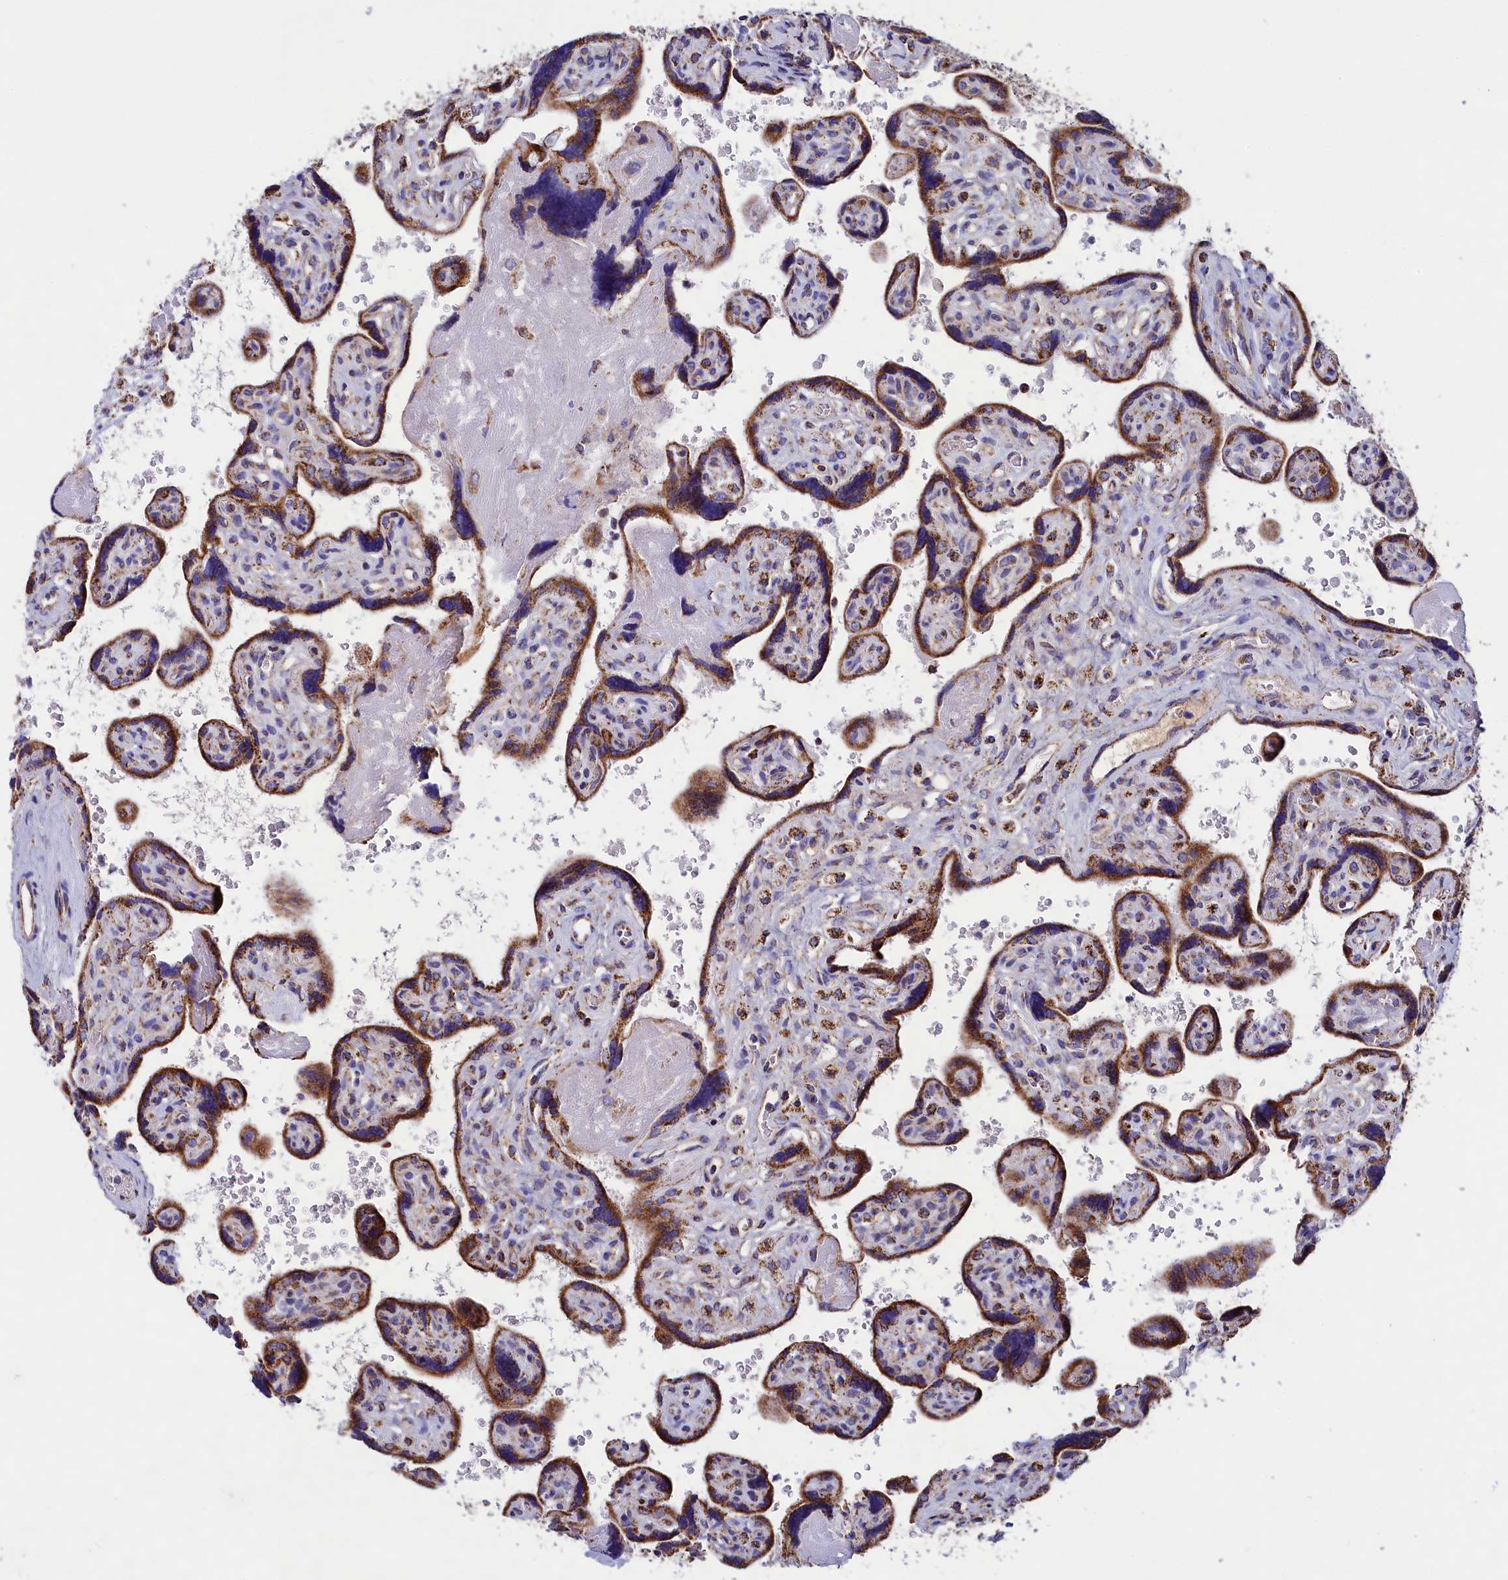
{"staining": {"intensity": "strong", "quantity": ">75%", "location": "cytoplasmic/membranous"}, "tissue": "placenta", "cell_type": "Trophoblastic cells", "image_type": "normal", "snomed": [{"axis": "morphology", "description": "Normal tissue, NOS"}, {"axis": "topography", "description": "Placenta"}], "caption": "Protein staining of benign placenta shows strong cytoplasmic/membranous expression in approximately >75% of trophoblastic cells. (IHC, brightfield microscopy, high magnification).", "gene": "SLC39A3", "patient": {"sex": "female", "age": 39}}